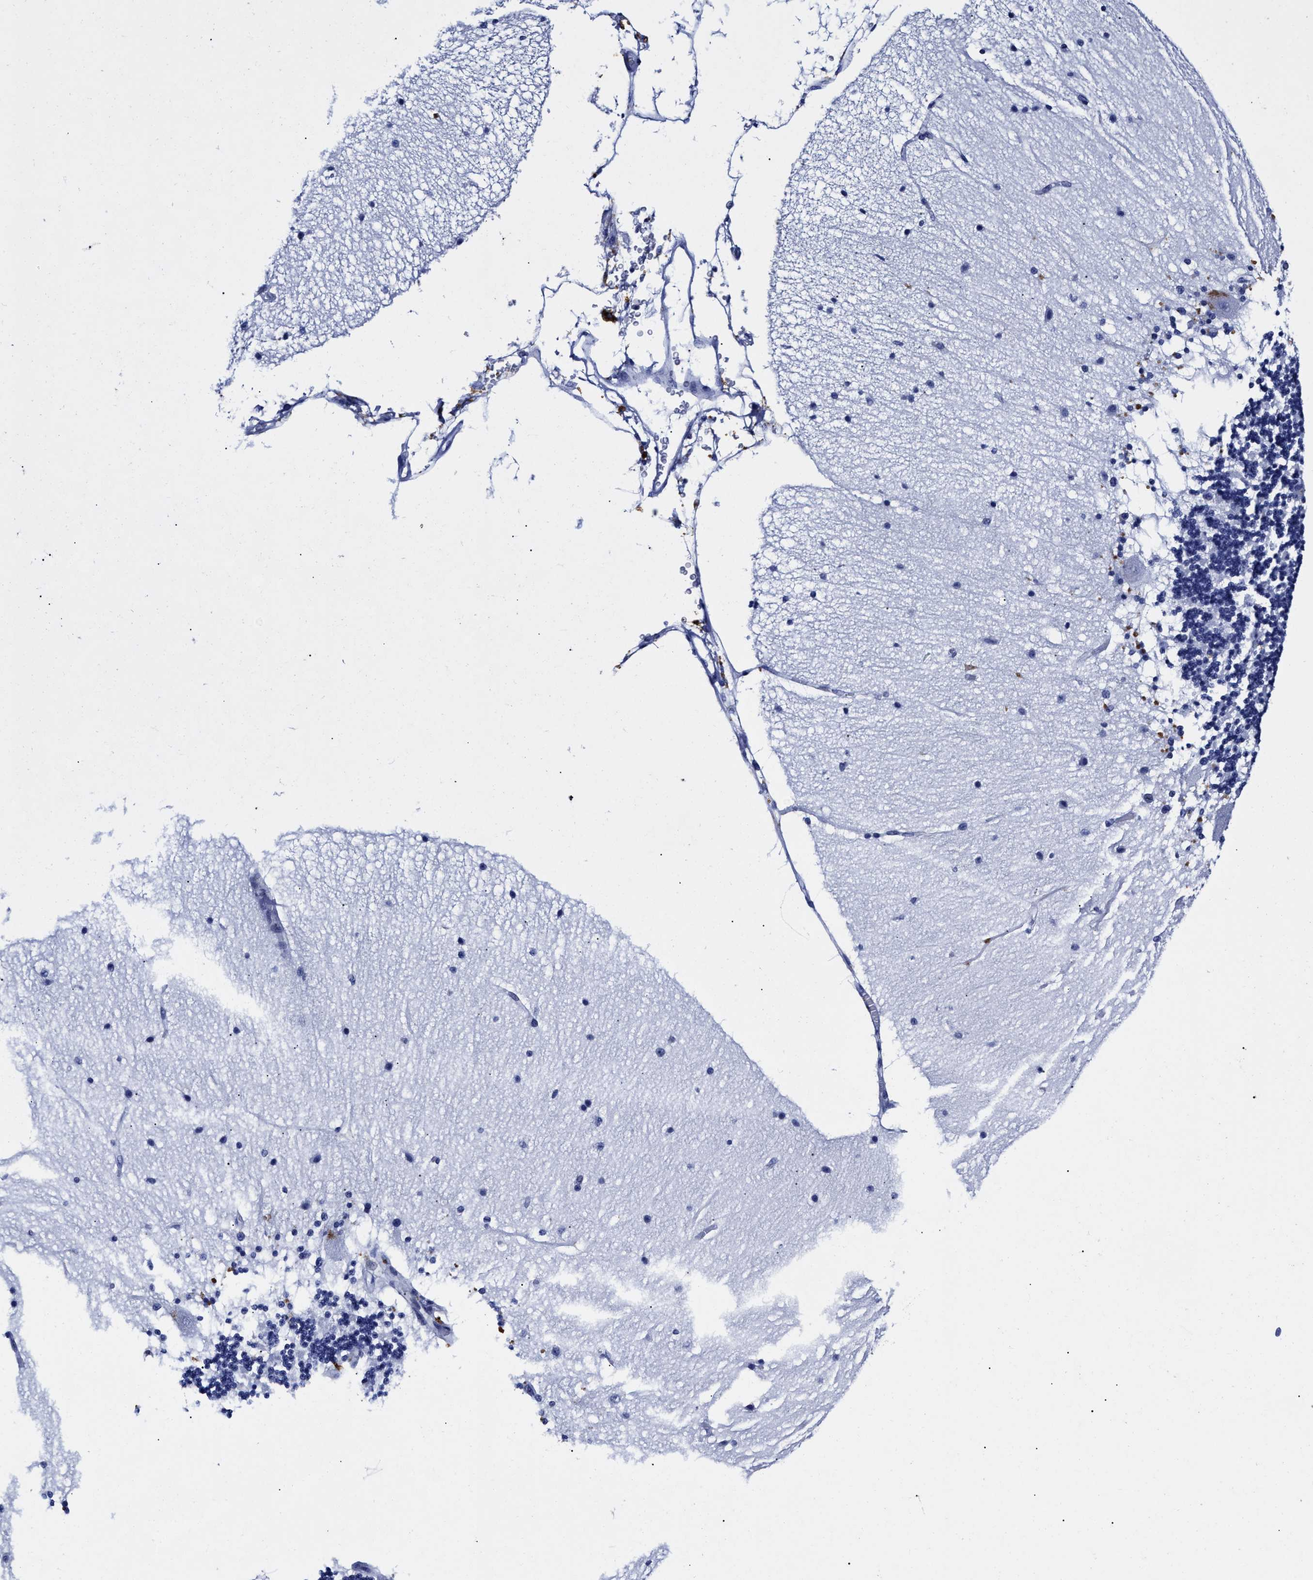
{"staining": {"intensity": "negative", "quantity": "none", "location": "none"}, "tissue": "cerebellum", "cell_type": "Cells in granular layer", "image_type": "normal", "snomed": [{"axis": "morphology", "description": "Normal tissue, NOS"}, {"axis": "topography", "description": "Cerebellum"}], "caption": "IHC image of normal cerebellum: human cerebellum stained with DAB exhibits no significant protein staining in cells in granular layer. (Brightfield microscopy of DAB (3,3'-diaminobenzidine) IHC at high magnification).", "gene": "LRRC8E", "patient": {"sex": "female", "age": 54}}